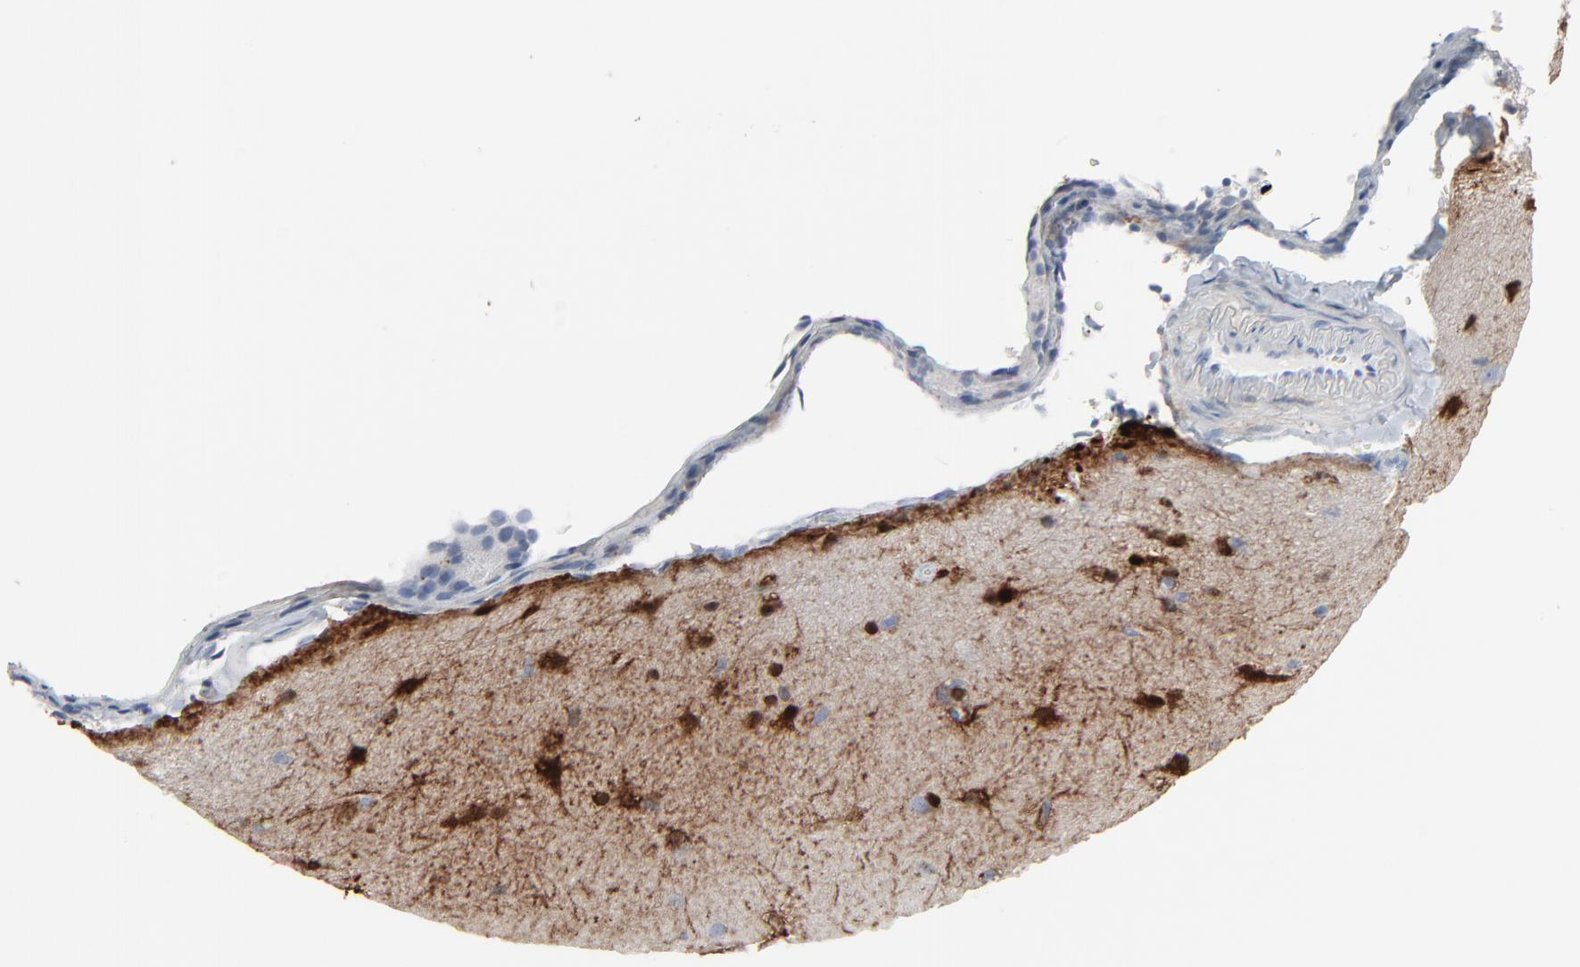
{"staining": {"intensity": "strong", "quantity": "<25%", "location": "cytoplasmic/membranous"}, "tissue": "cerebral cortex", "cell_type": "Endothelial cells", "image_type": "normal", "snomed": [{"axis": "morphology", "description": "Normal tissue, NOS"}, {"axis": "topography", "description": "Cerebral cortex"}], "caption": "Normal cerebral cortex exhibits strong cytoplasmic/membranous expression in approximately <25% of endothelial cells (DAB IHC with brightfield microscopy, high magnification)..", "gene": "PHGDH", "patient": {"sex": "female", "age": 45}}